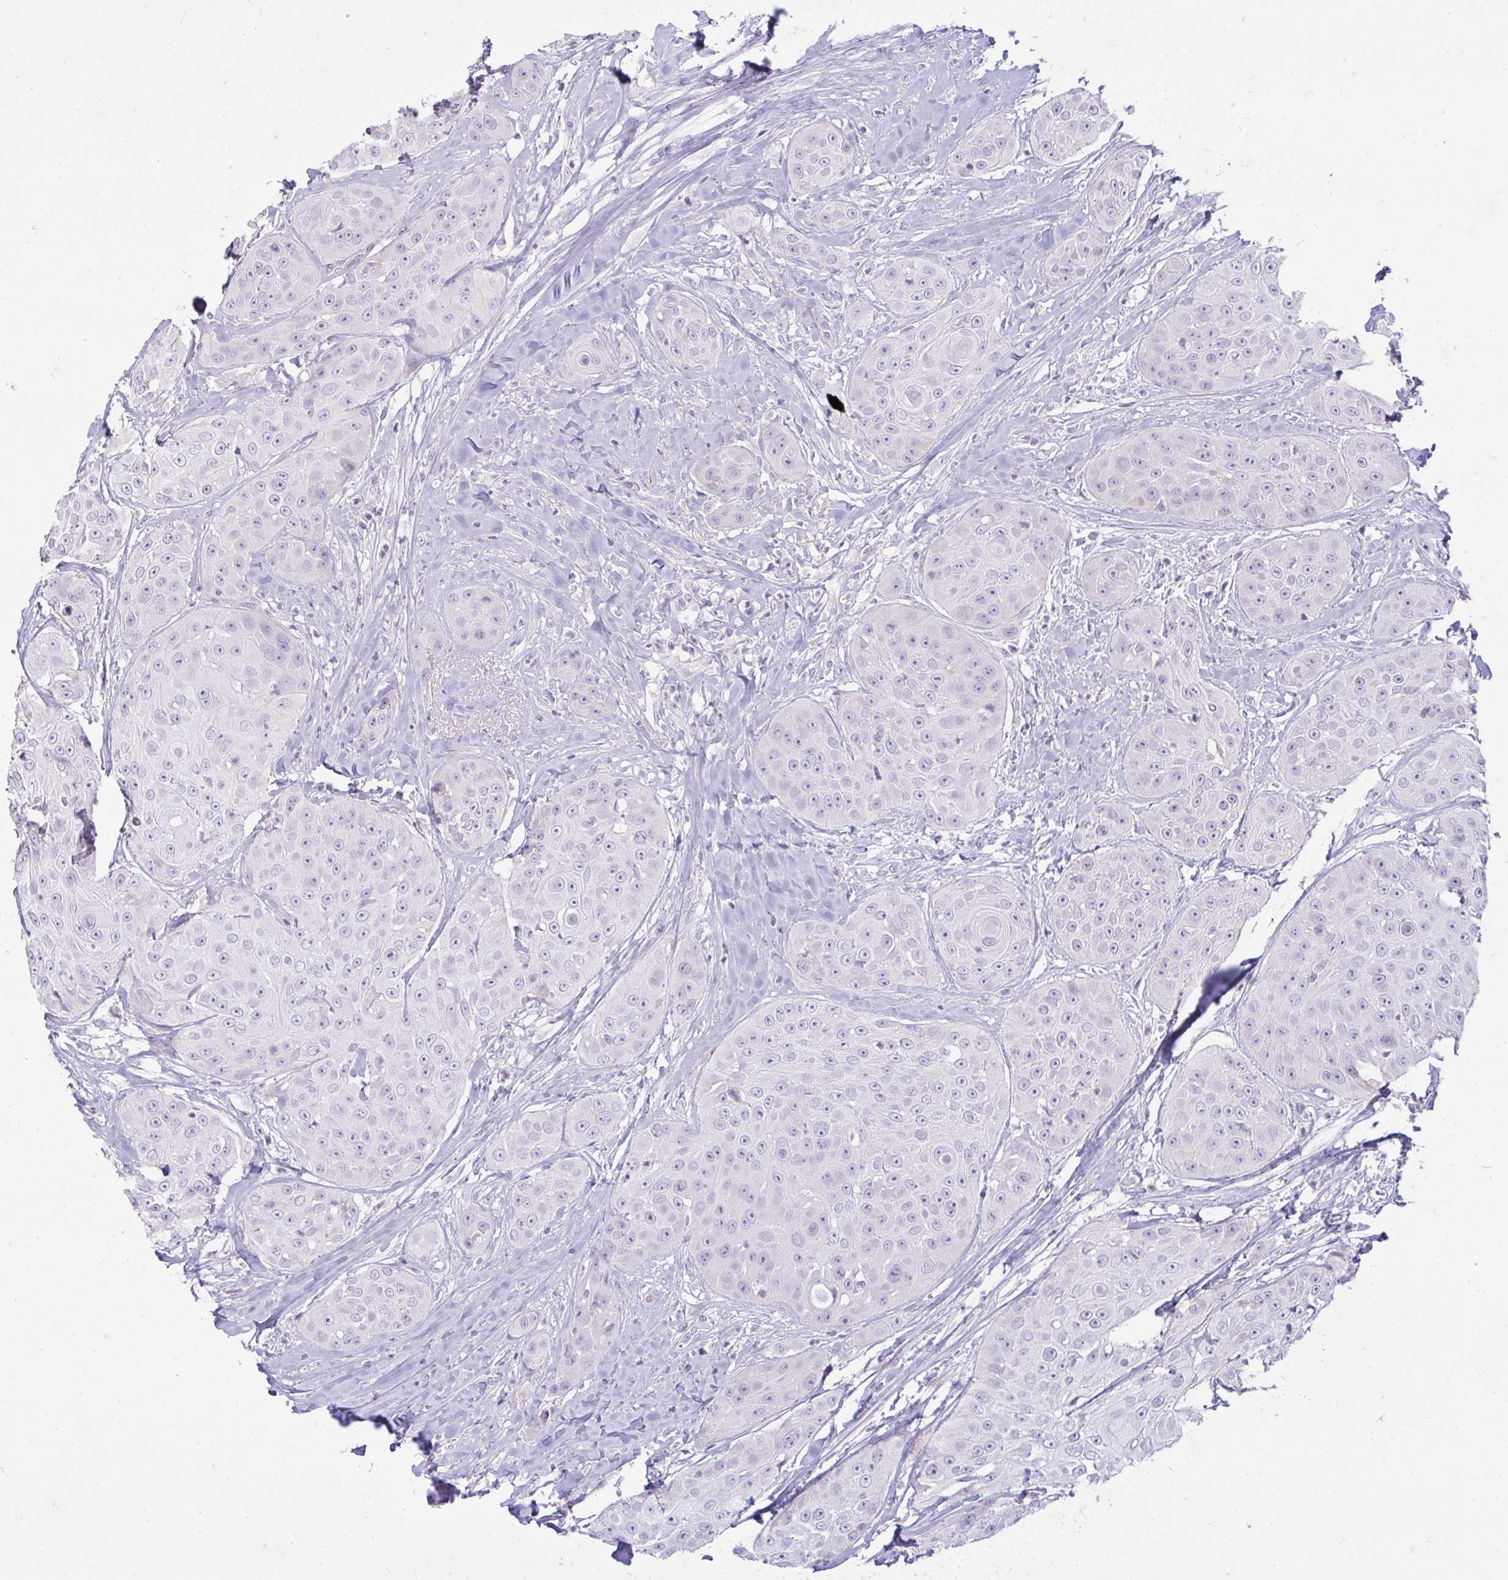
{"staining": {"intensity": "negative", "quantity": "none", "location": "none"}, "tissue": "head and neck cancer", "cell_type": "Tumor cells", "image_type": "cancer", "snomed": [{"axis": "morphology", "description": "Squamous cell carcinoma, NOS"}, {"axis": "topography", "description": "Head-Neck"}], "caption": "A histopathology image of head and neck cancer stained for a protein shows no brown staining in tumor cells. (DAB (3,3'-diaminobenzidine) immunohistochemistry (IHC) visualized using brightfield microscopy, high magnification).", "gene": "CDRT15", "patient": {"sex": "male", "age": 83}}